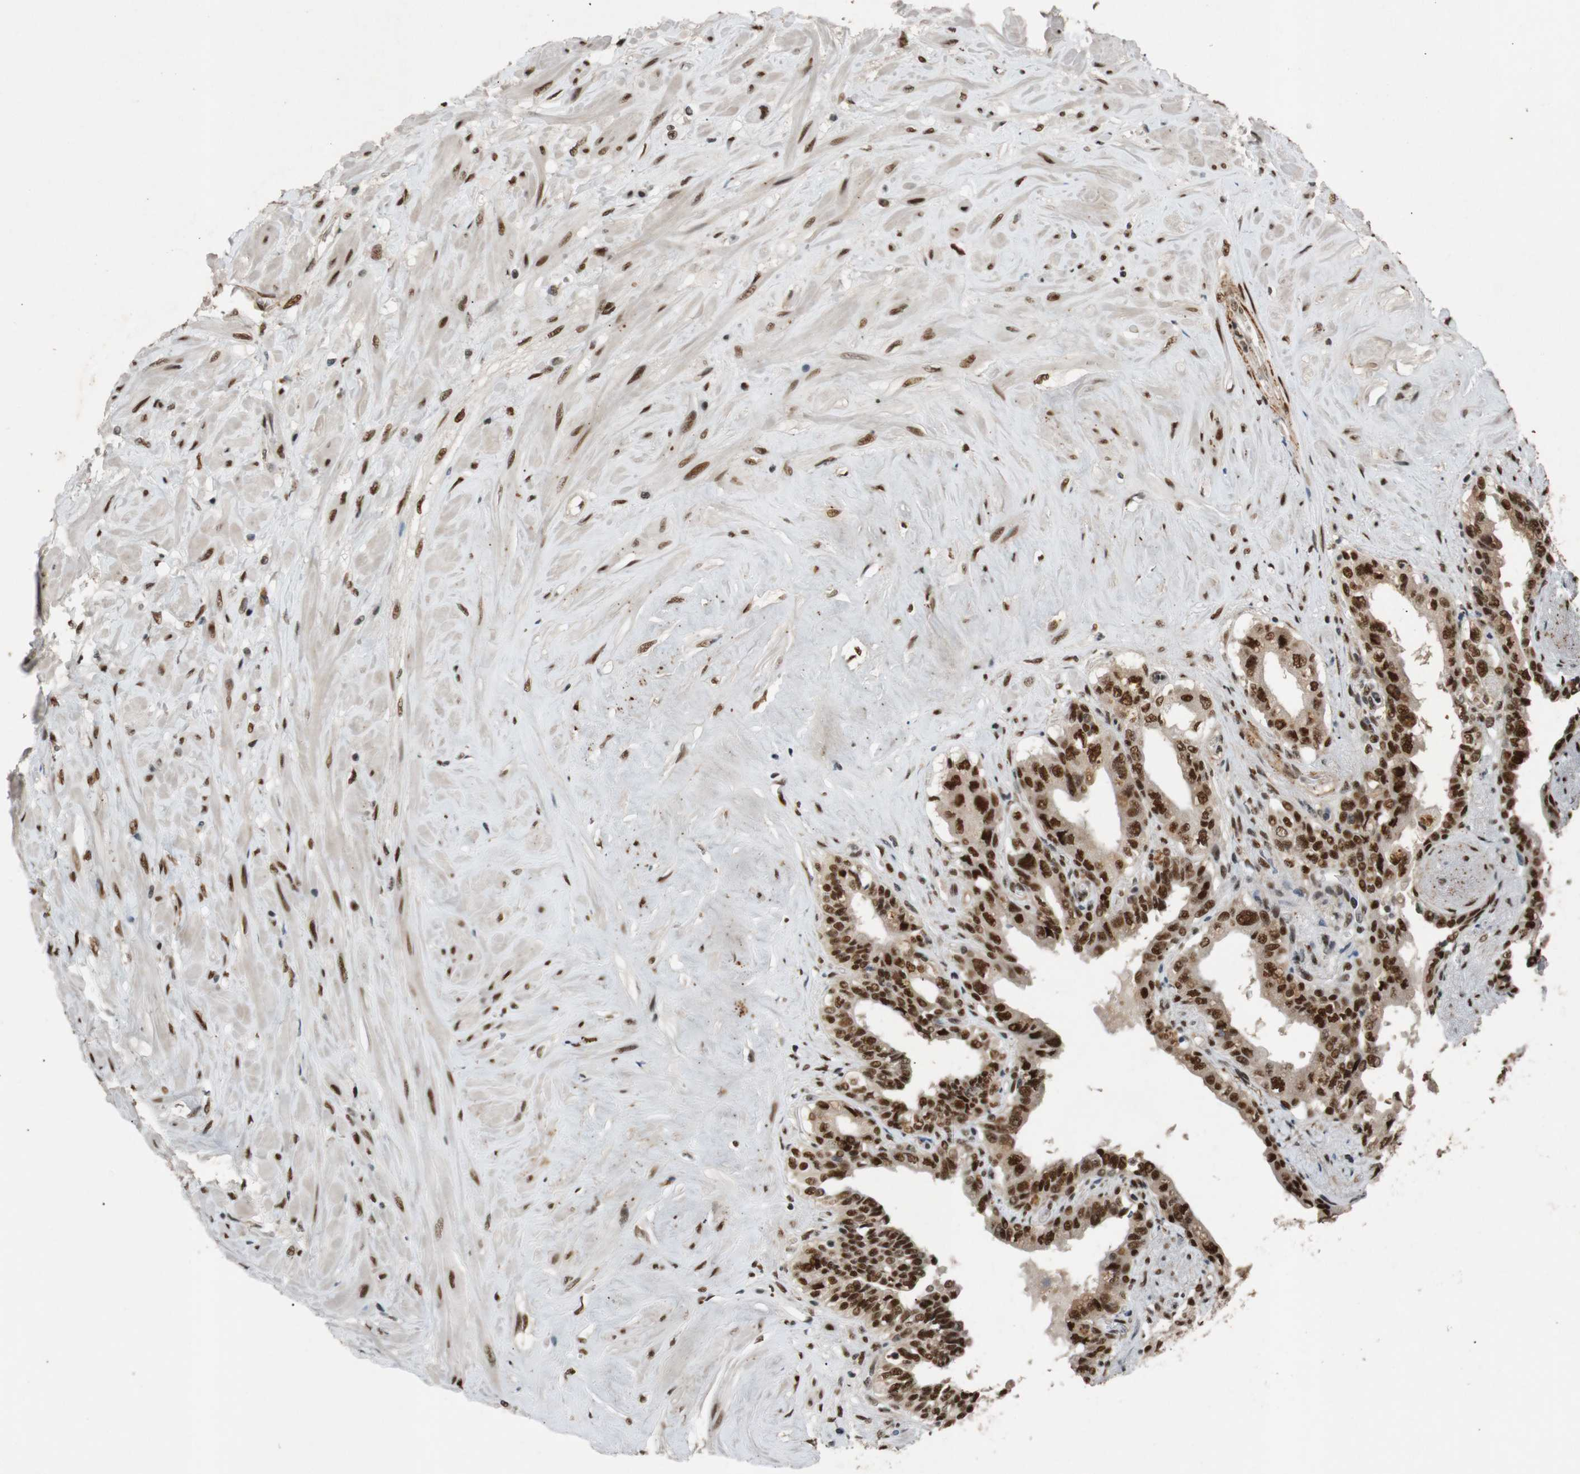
{"staining": {"intensity": "strong", "quantity": ">75%", "location": "cytoplasmic/membranous,nuclear"}, "tissue": "seminal vesicle", "cell_type": "Glandular cells", "image_type": "normal", "snomed": [{"axis": "morphology", "description": "Normal tissue, NOS"}, {"axis": "topography", "description": "Seminal veicle"}], "caption": "A brown stain shows strong cytoplasmic/membranous,nuclear staining of a protein in glandular cells of benign human seminal vesicle.", "gene": "HEXIM1", "patient": {"sex": "male", "age": 63}}